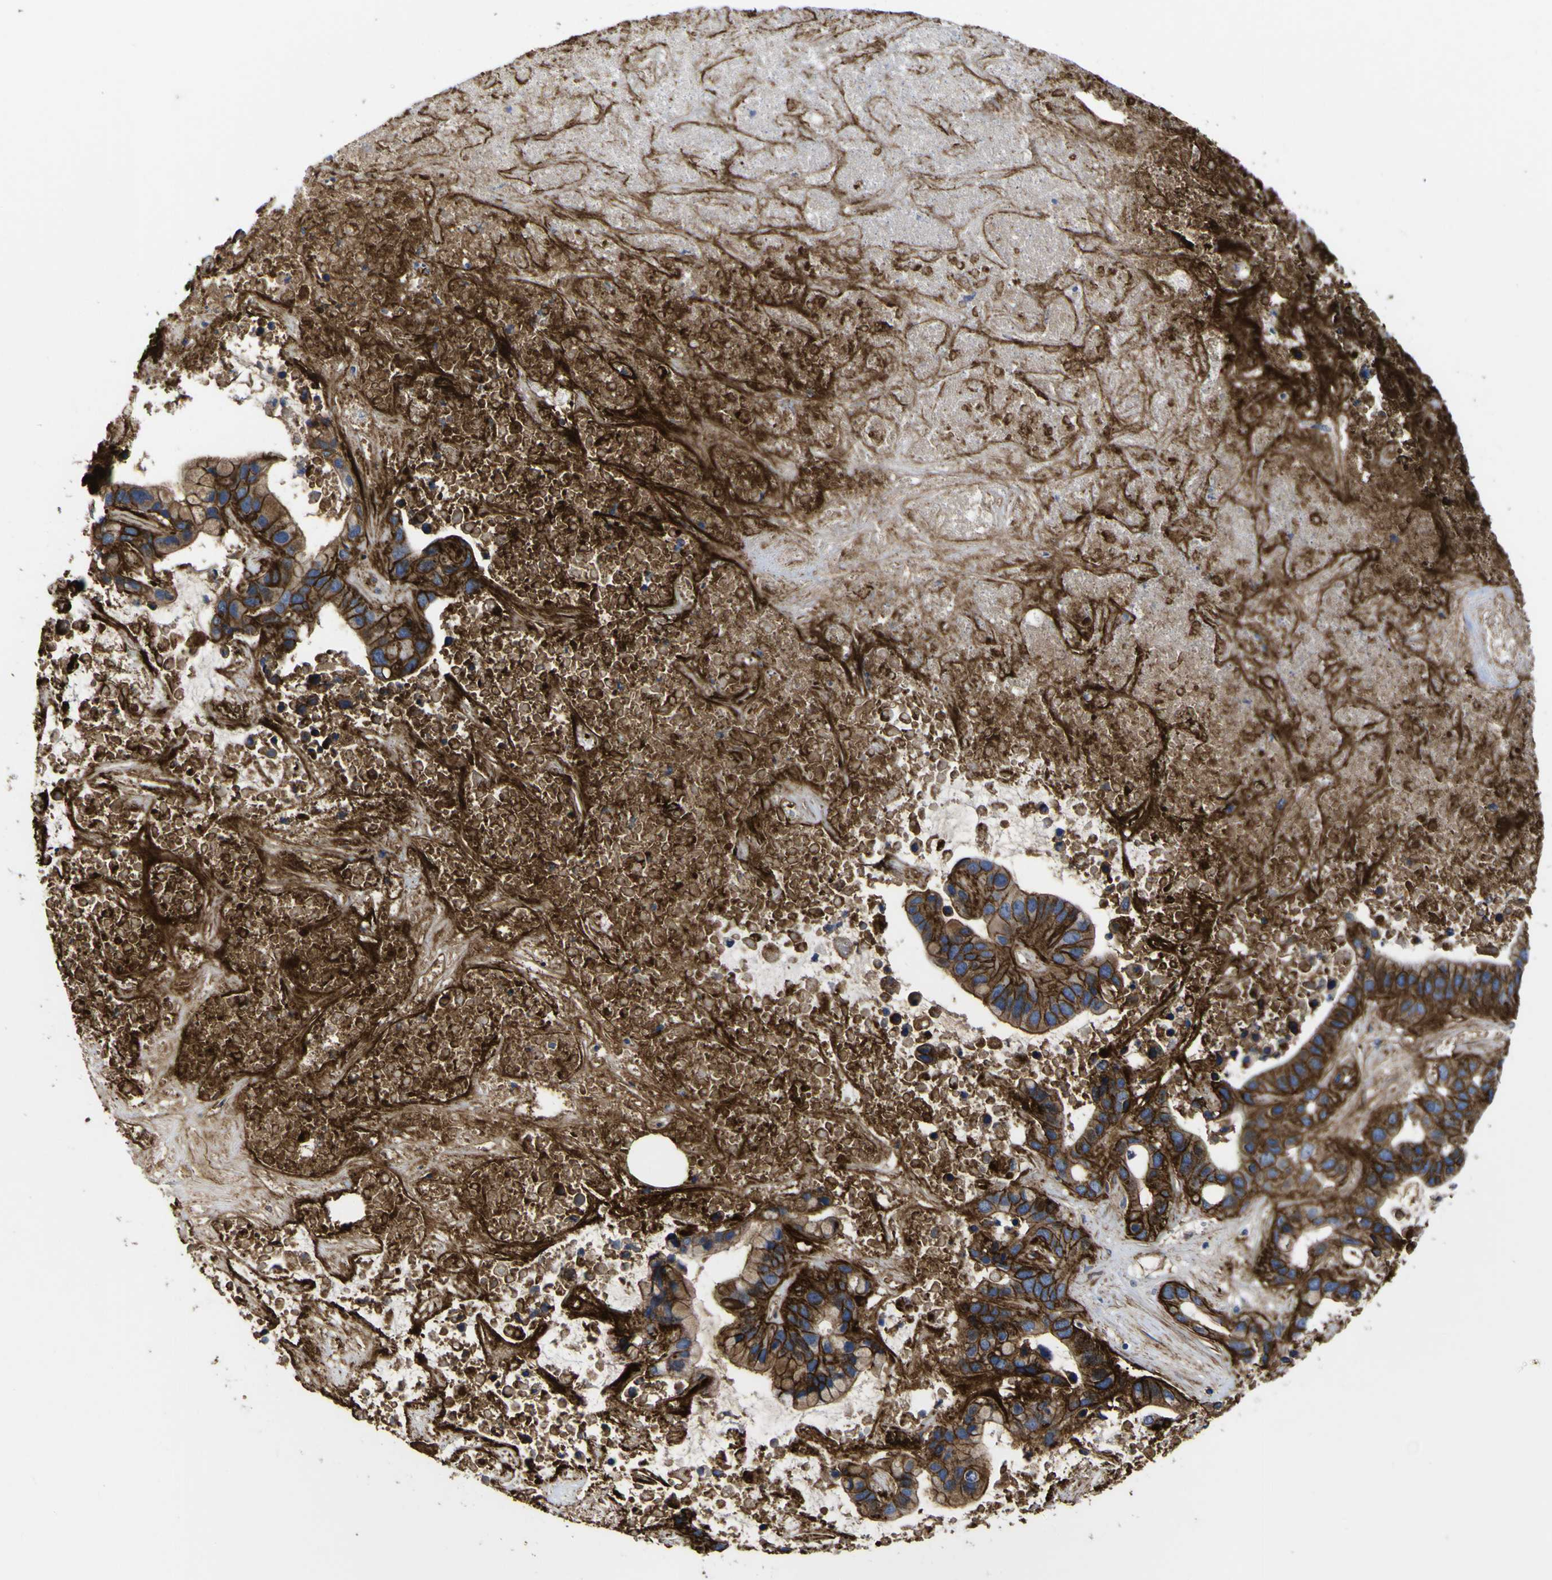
{"staining": {"intensity": "moderate", "quantity": ">75%", "location": "cytoplasmic/membranous"}, "tissue": "liver cancer", "cell_type": "Tumor cells", "image_type": "cancer", "snomed": [{"axis": "morphology", "description": "Cholangiocarcinoma"}, {"axis": "topography", "description": "Liver"}], "caption": "Protein expression analysis of human cholangiocarcinoma (liver) reveals moderate cytoplasmic/membranous positivity in approximately >75% of tumor cells. (Stains: DAB (3,3'-diaminobenzidine) in brown, nuclei in blue, Microscopy: brightfield microscopy at high magnification).", "gene": "CD151", "patient": {"sex": "female", "age": 65}}